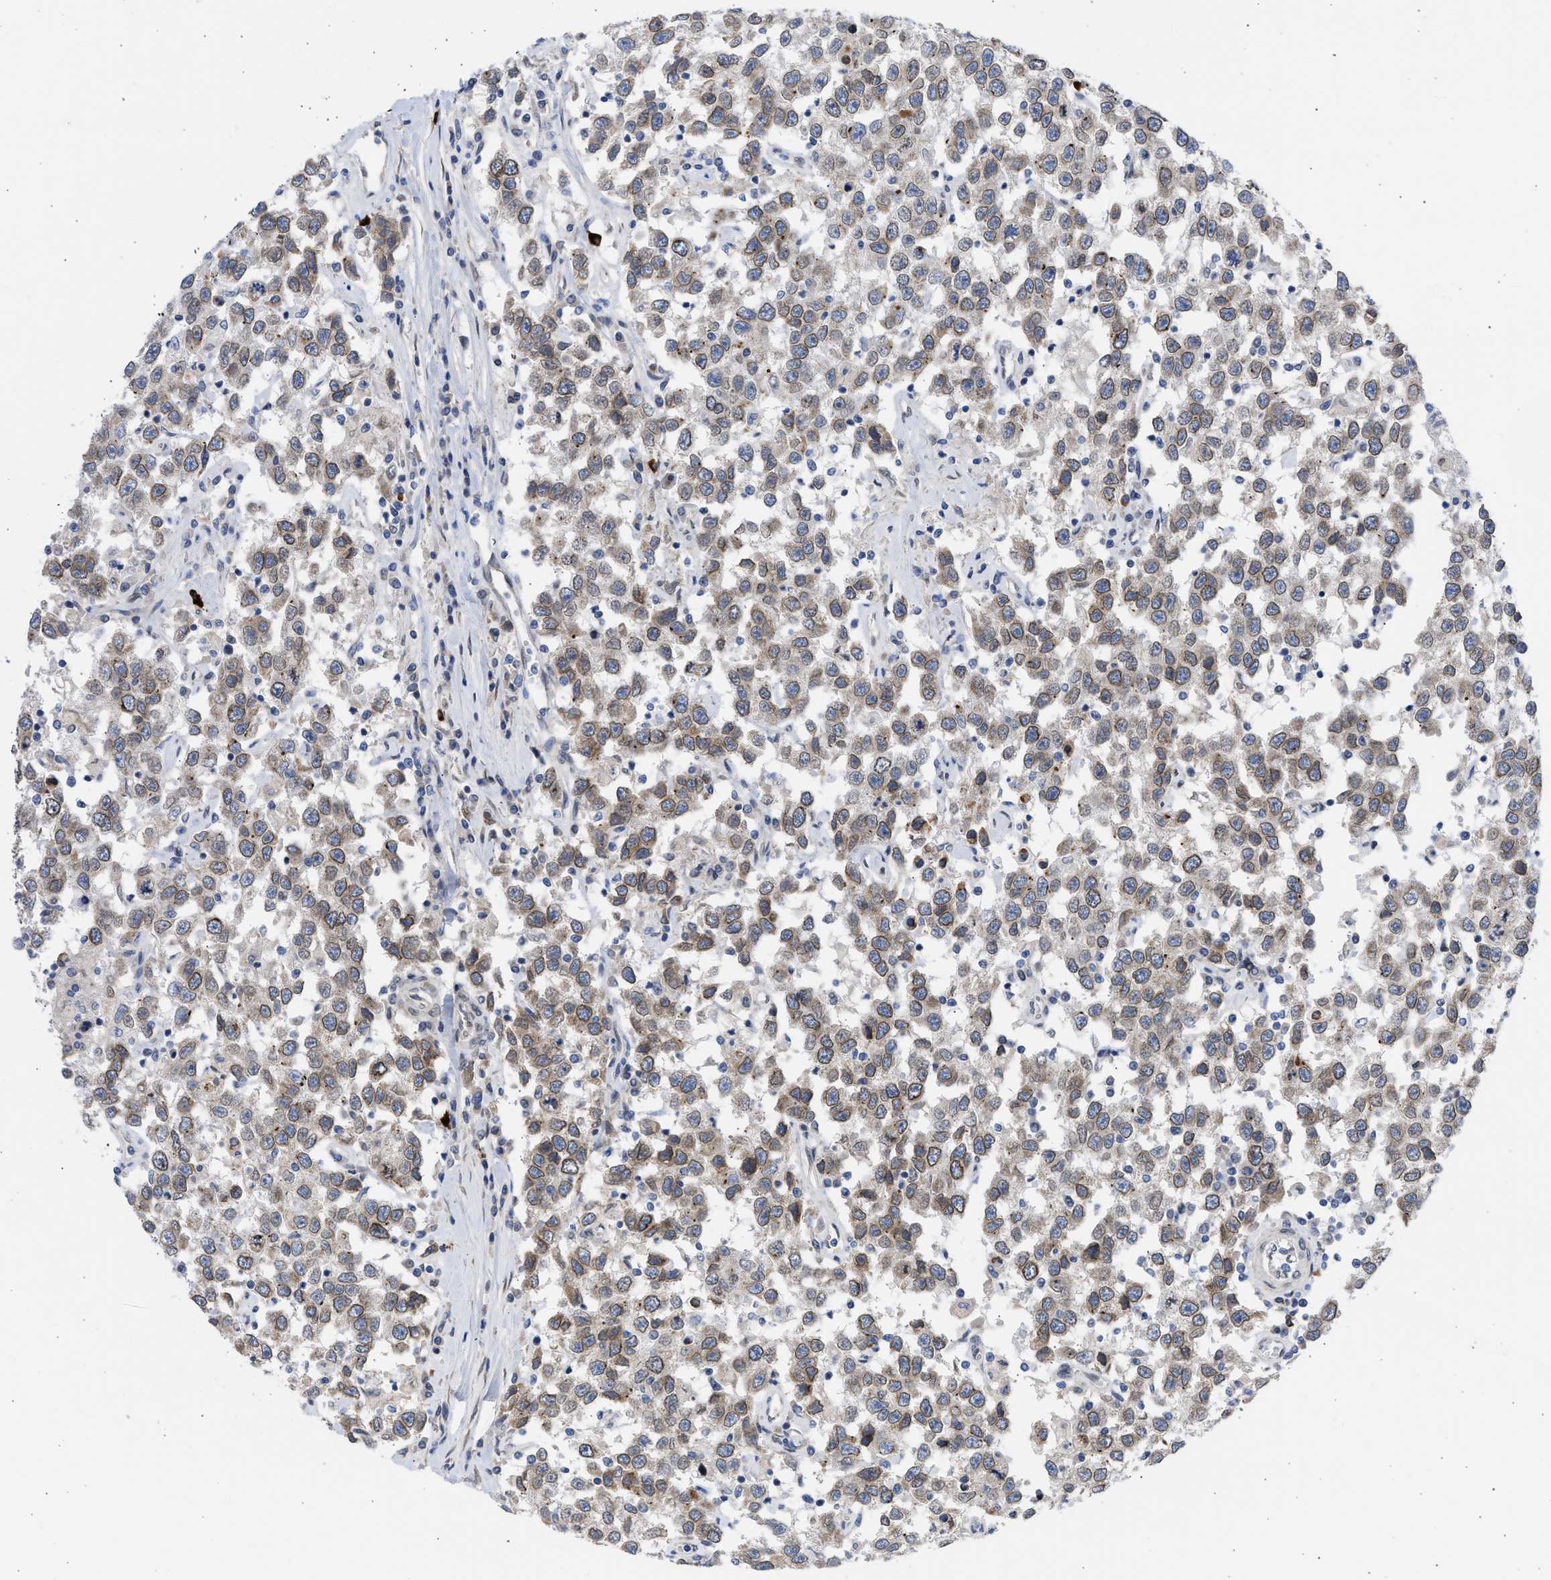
{"staining": {"intensity": "moderate", "quantity": ">75%", "location": "cytoplasmic/membranous,nuclear"}, "tissue": "testis cancer", "cell_type": "Tumor cells", "image_type": "cancer", "snomed": [{"axis": "morphology", "description": "Seminoma, NOS"}, {"axis": "topography", "description": "Testis"}], "caption": "This micrograph demonstrates immunohistochemistry (IHC) staining of seminoma (testis), with medium moderate cytoplasmic/membranous and nuclear expression in about >75% of tumor cells.", "gene": "NUP35", "patient": {"sex": "male", "age": 41}}